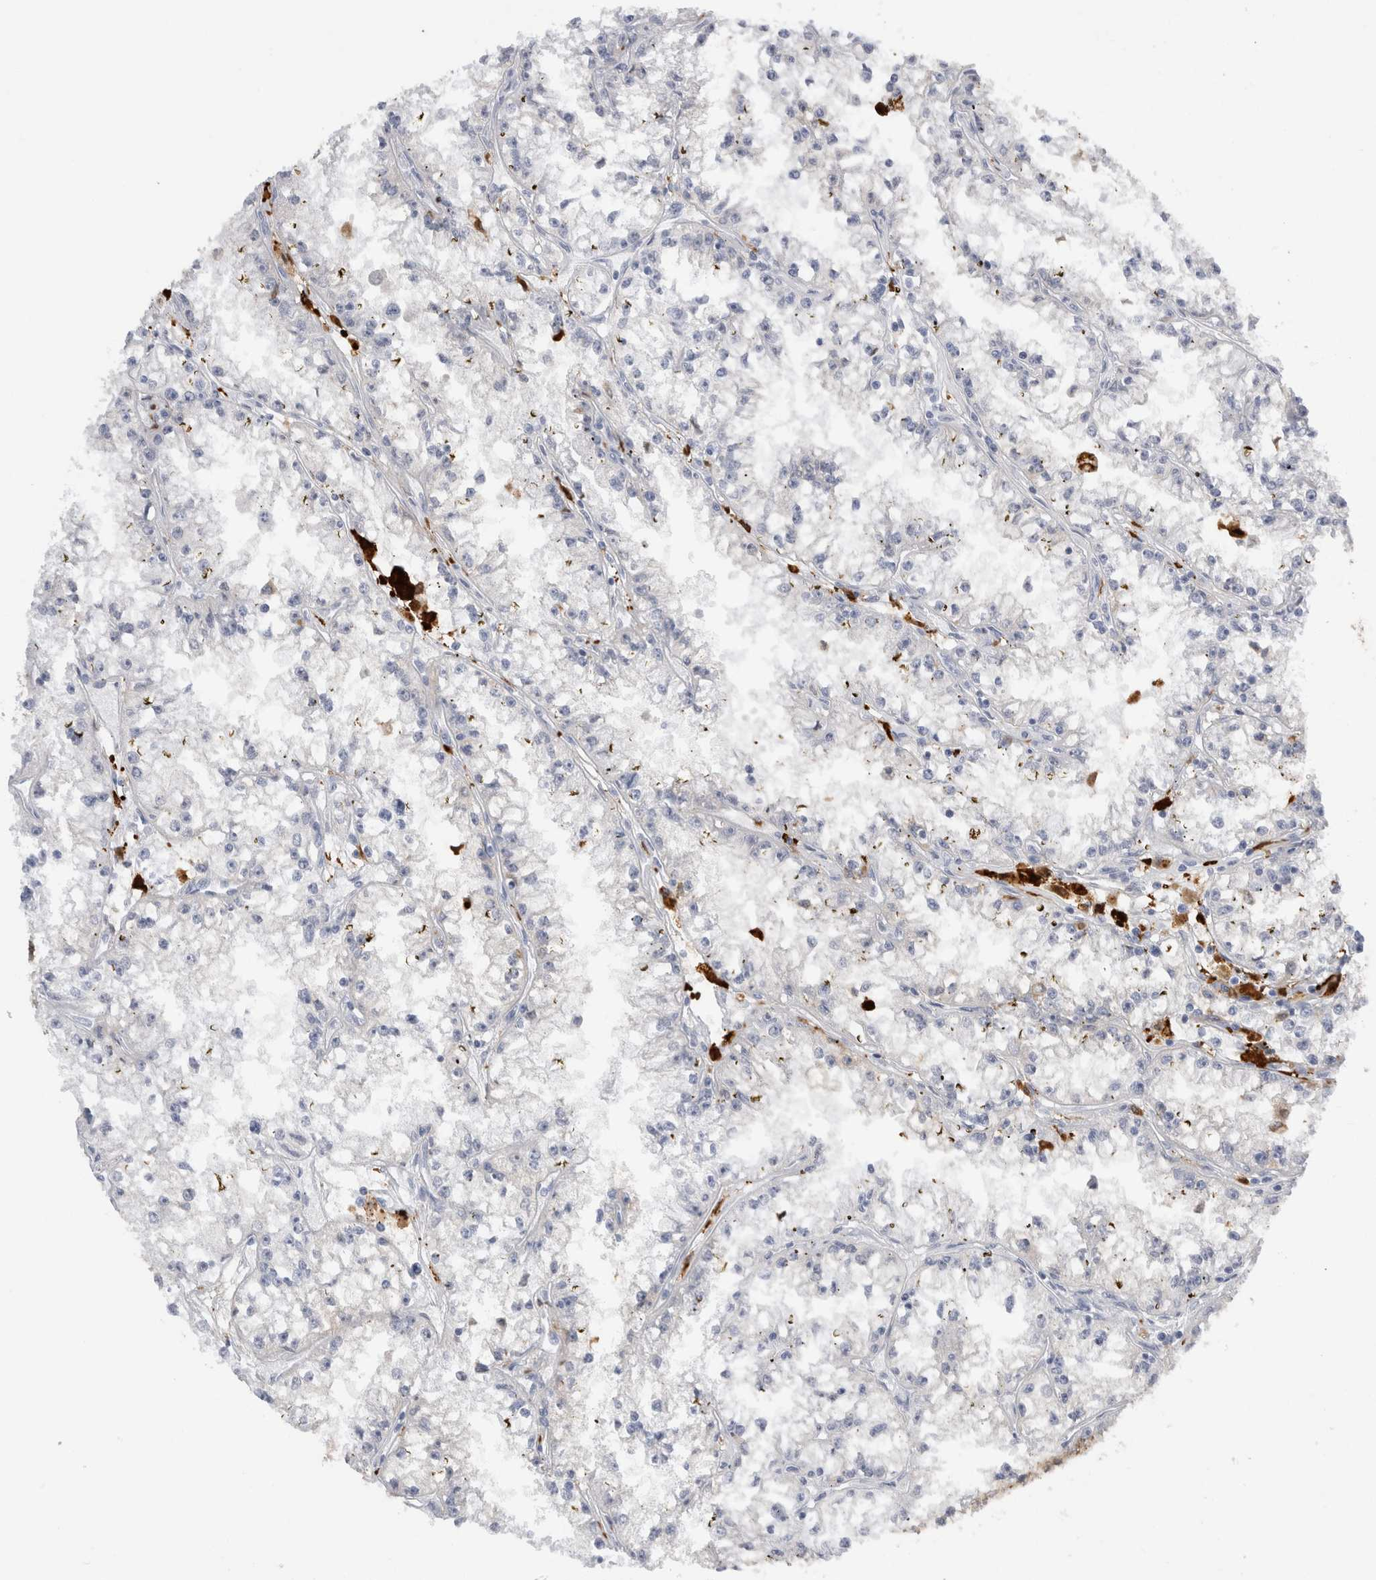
{"staining": {"intensity": "negative", "quantity": "none", "location": "none"}, "tissue": "renal cancer", "cell_type": "Tumor cells", "image_type": "cancer", "snomed": [{"axis": "morphology", "description": "Adenocarcinoma, NOS"}, {"axis": "topography", "description": "Kidney"}], "caption": "Immunohistochemistry image of human adenocarcinoma (renal) stained for a protein (brown), which reveals no positivity in tumor cells.", "gene": "NAPEPLD", "patient": {"sex": "male", "age": 56}}